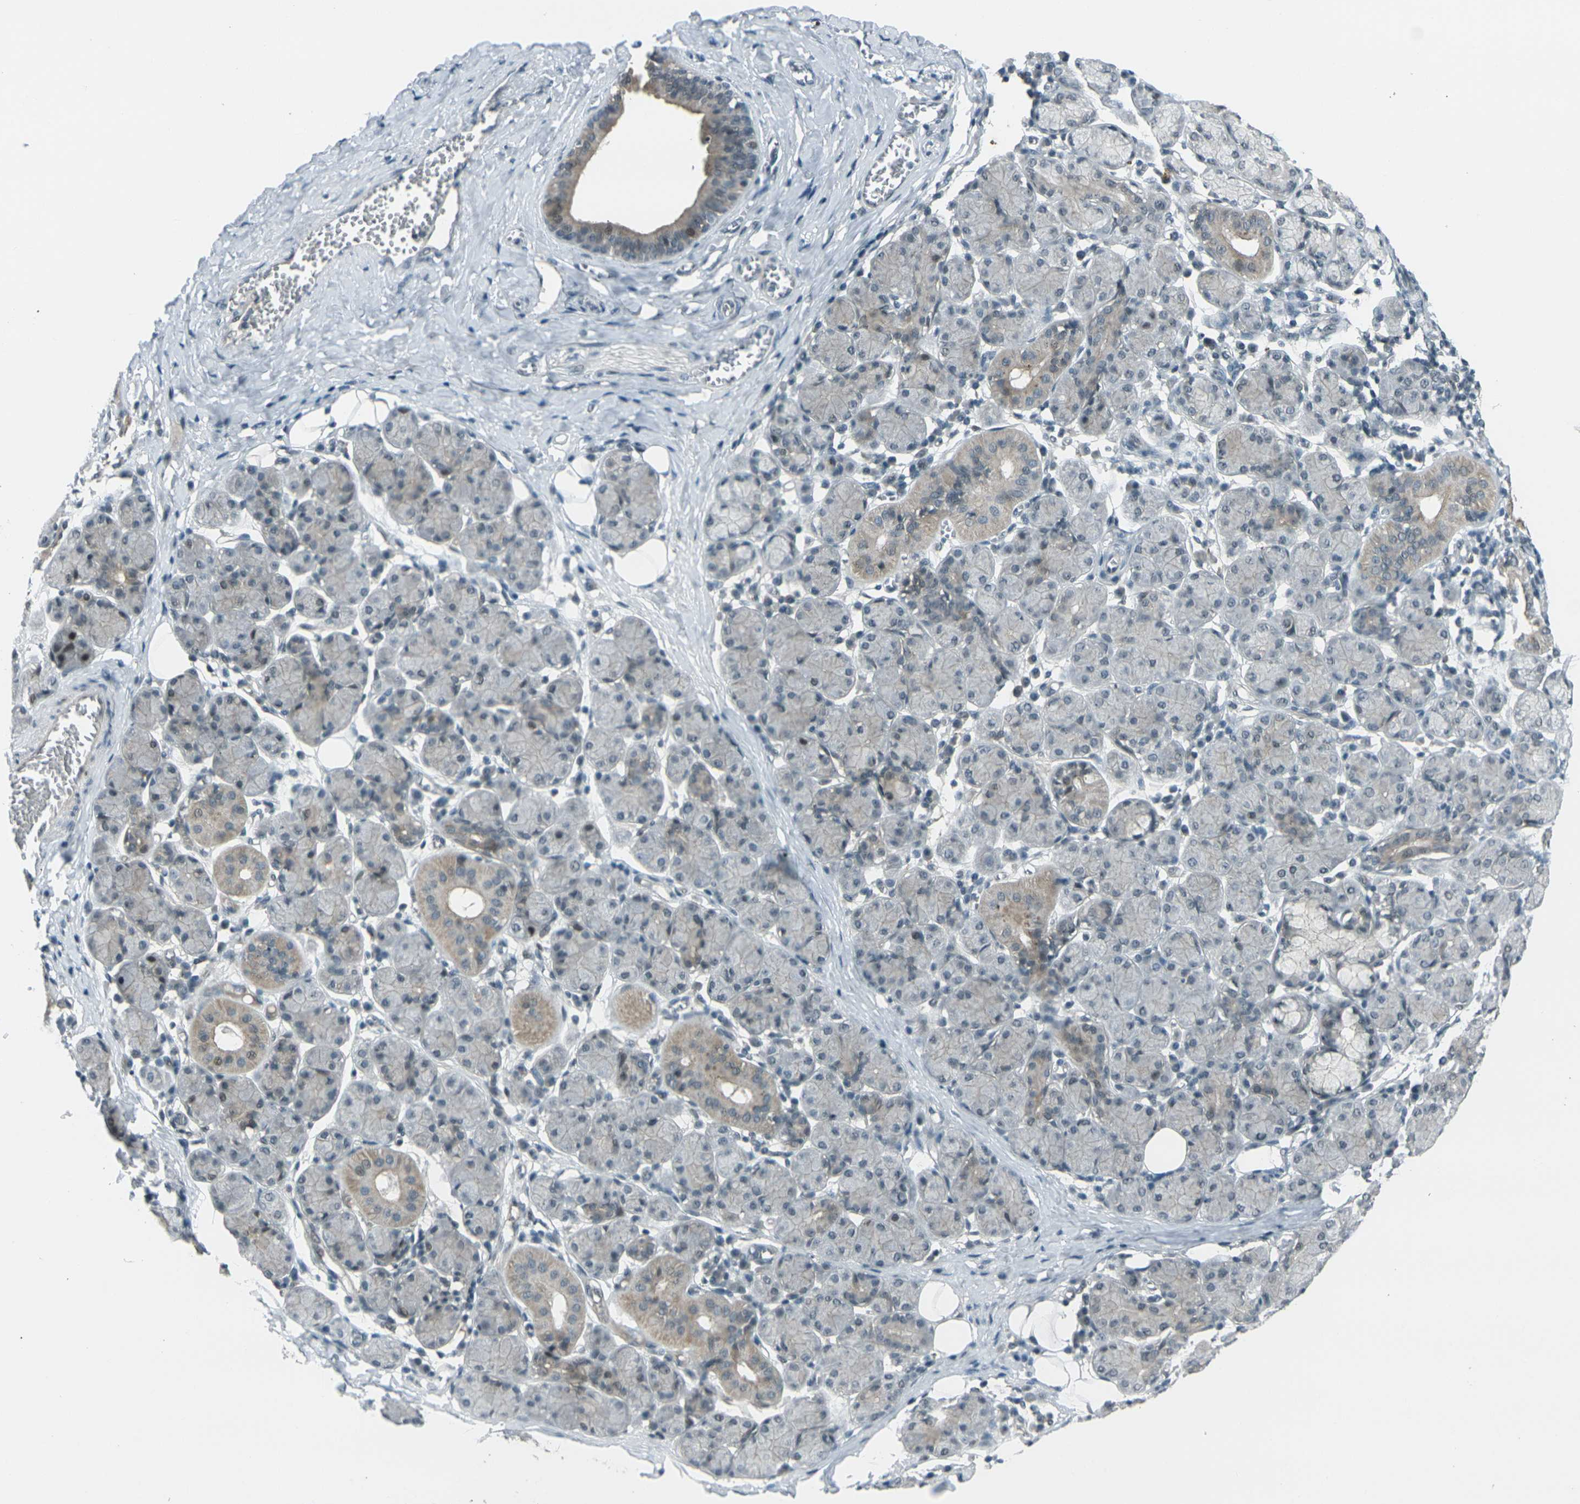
{"staining": {"intensity": "moderate", "quantity": "<25%", "location": "cytoplasmic/membranous"}, "tissue": "salivary gland", "cell_type": "Glandular cells", "image_type": "normal", "snomed": [{"axis": "morphology", "description": "Normal tissue, NOS"}, {"axis": "morphology", "description": "Inflammation, NOS"}, {"axis": "topography", "description": "Lymph node"}, {"axis": "topography", "description": "Salivary gland"}], "caption": "Salivary gland stained with immunohistochemistry reveals moderate cytoplasmic/membranous positivity in approximately <25% of glandular cells. The protein of interest is shown in brown color, while the nuclei are stained blue.", "gene": "GPR19", "patient": {"sex": "male", "age": 3}}